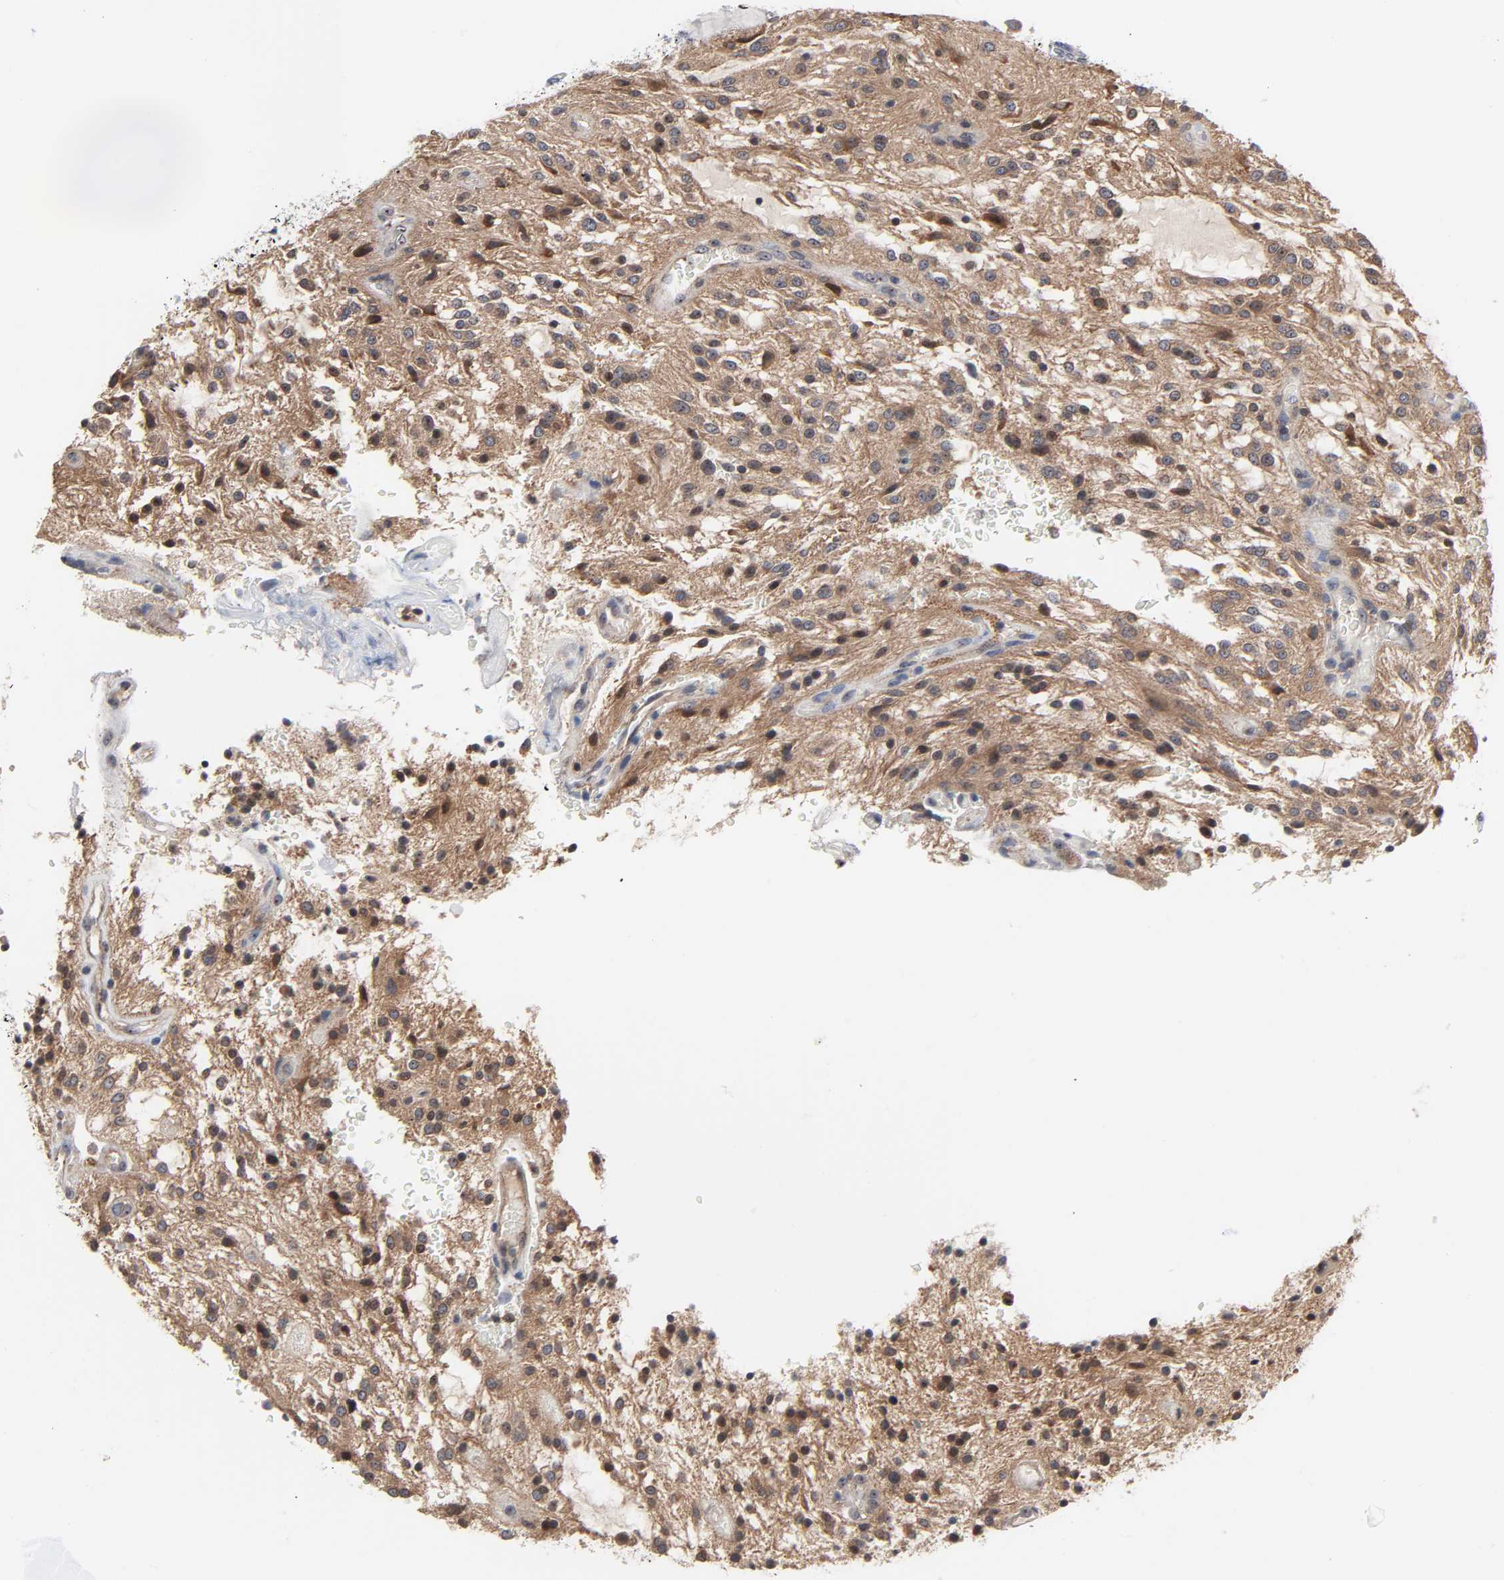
{"staining": {"intensity": "moderate", "quantity": ">75%", "location": "cytoplasmic/membranous,nuclear"}, "tissue": "glioma", "cell_type": "Tumor cells", "image_type": "cancer", "snomed": [{"axis": "morphology", "description": "Glioma, malignant, NOS"}, {"axis": "topography", "description": "Cerebellum"}], "caption": "High-magnification brightfield microscopy of glioma (malignant) stained with DAB (brown) and counterstained with hematoxylin (blue). tumor cells exhibit moderate cytoplasmic/membranous and nuclear positivity is seen in about>75% of cells.", "gene": "DDX10", "patient": {"sex": "female", "age": 10}}